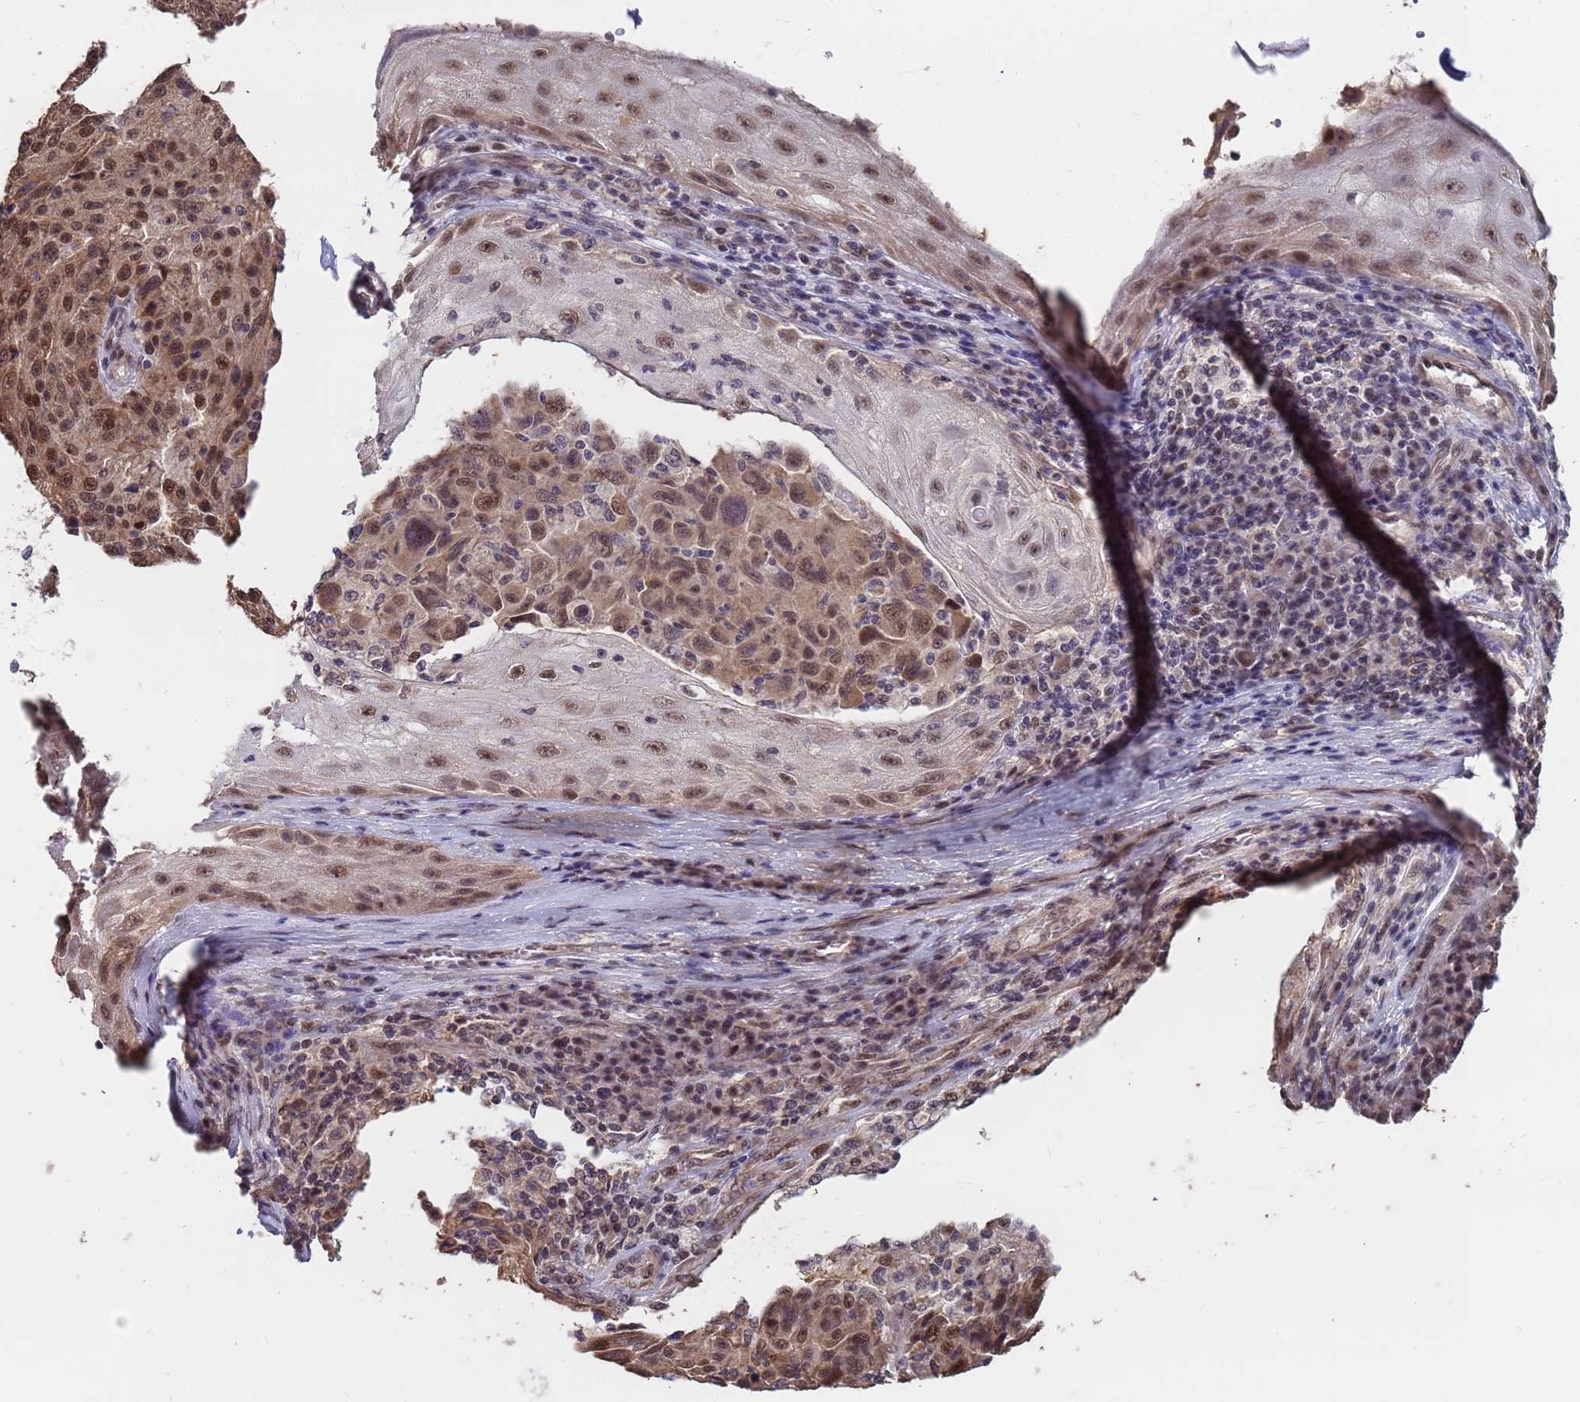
{"staining": {"intensity": "moderate", "quantity": ">75%", "location": "nuclear"}, "tissue": "melanoma", "cell_type": "Tumor cells", "image_type": "cancer", "snomed": [{"axis": "morphology", "description": "Malignant melanoma, NOS"}, {"axis": "topography", "description": "Skin"}], "caption": "Malignant melanoma was stained to show a protein in brown. There is medium levels of moderate nuclear expression in approximately >75% of tumor cells.", "gene": "DENND2B", "patient": {"sex": "male", "age": 53}}